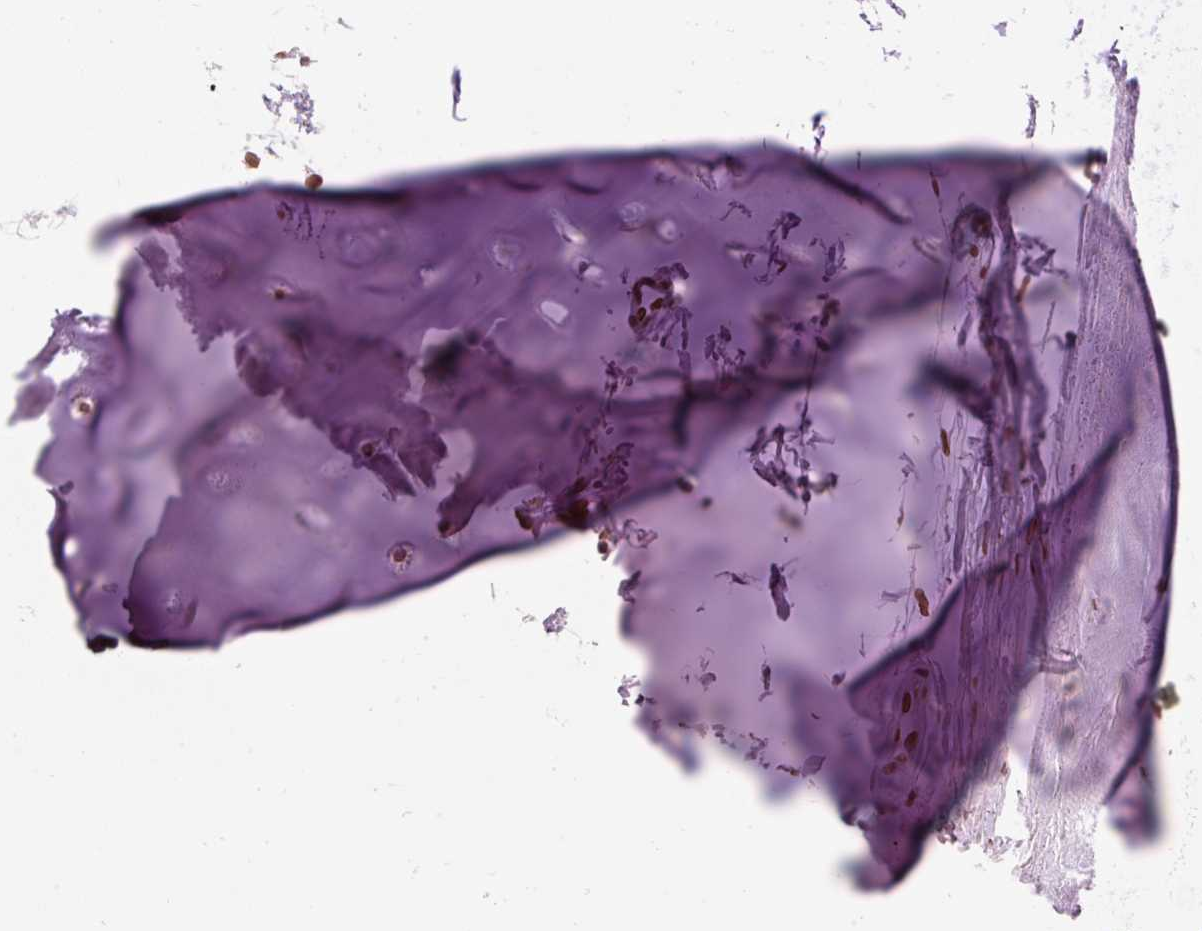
{"staining": {"intensity": "moderate", "quantity": "<25%", "location": "nuclear"}, "tissue": "soft tissue", "cell_type": "Chondrocytes", "image_type": "normal", "snomed": [{"axis": "morphology", "description": "Normal tissue, NOS"}, {"axis": "topography", "description": "Cartilage tissue"}, {"axis": "topography", "description": "Nasopharynx"}], "caption": "High-power microscopy captured an IHC image of benign soft tissue, revealing moderate nuclear staining in approximately <25% of chondrocytes.", "gene": "ZNF224", "patient": {"sex": "male", "age": 56}}